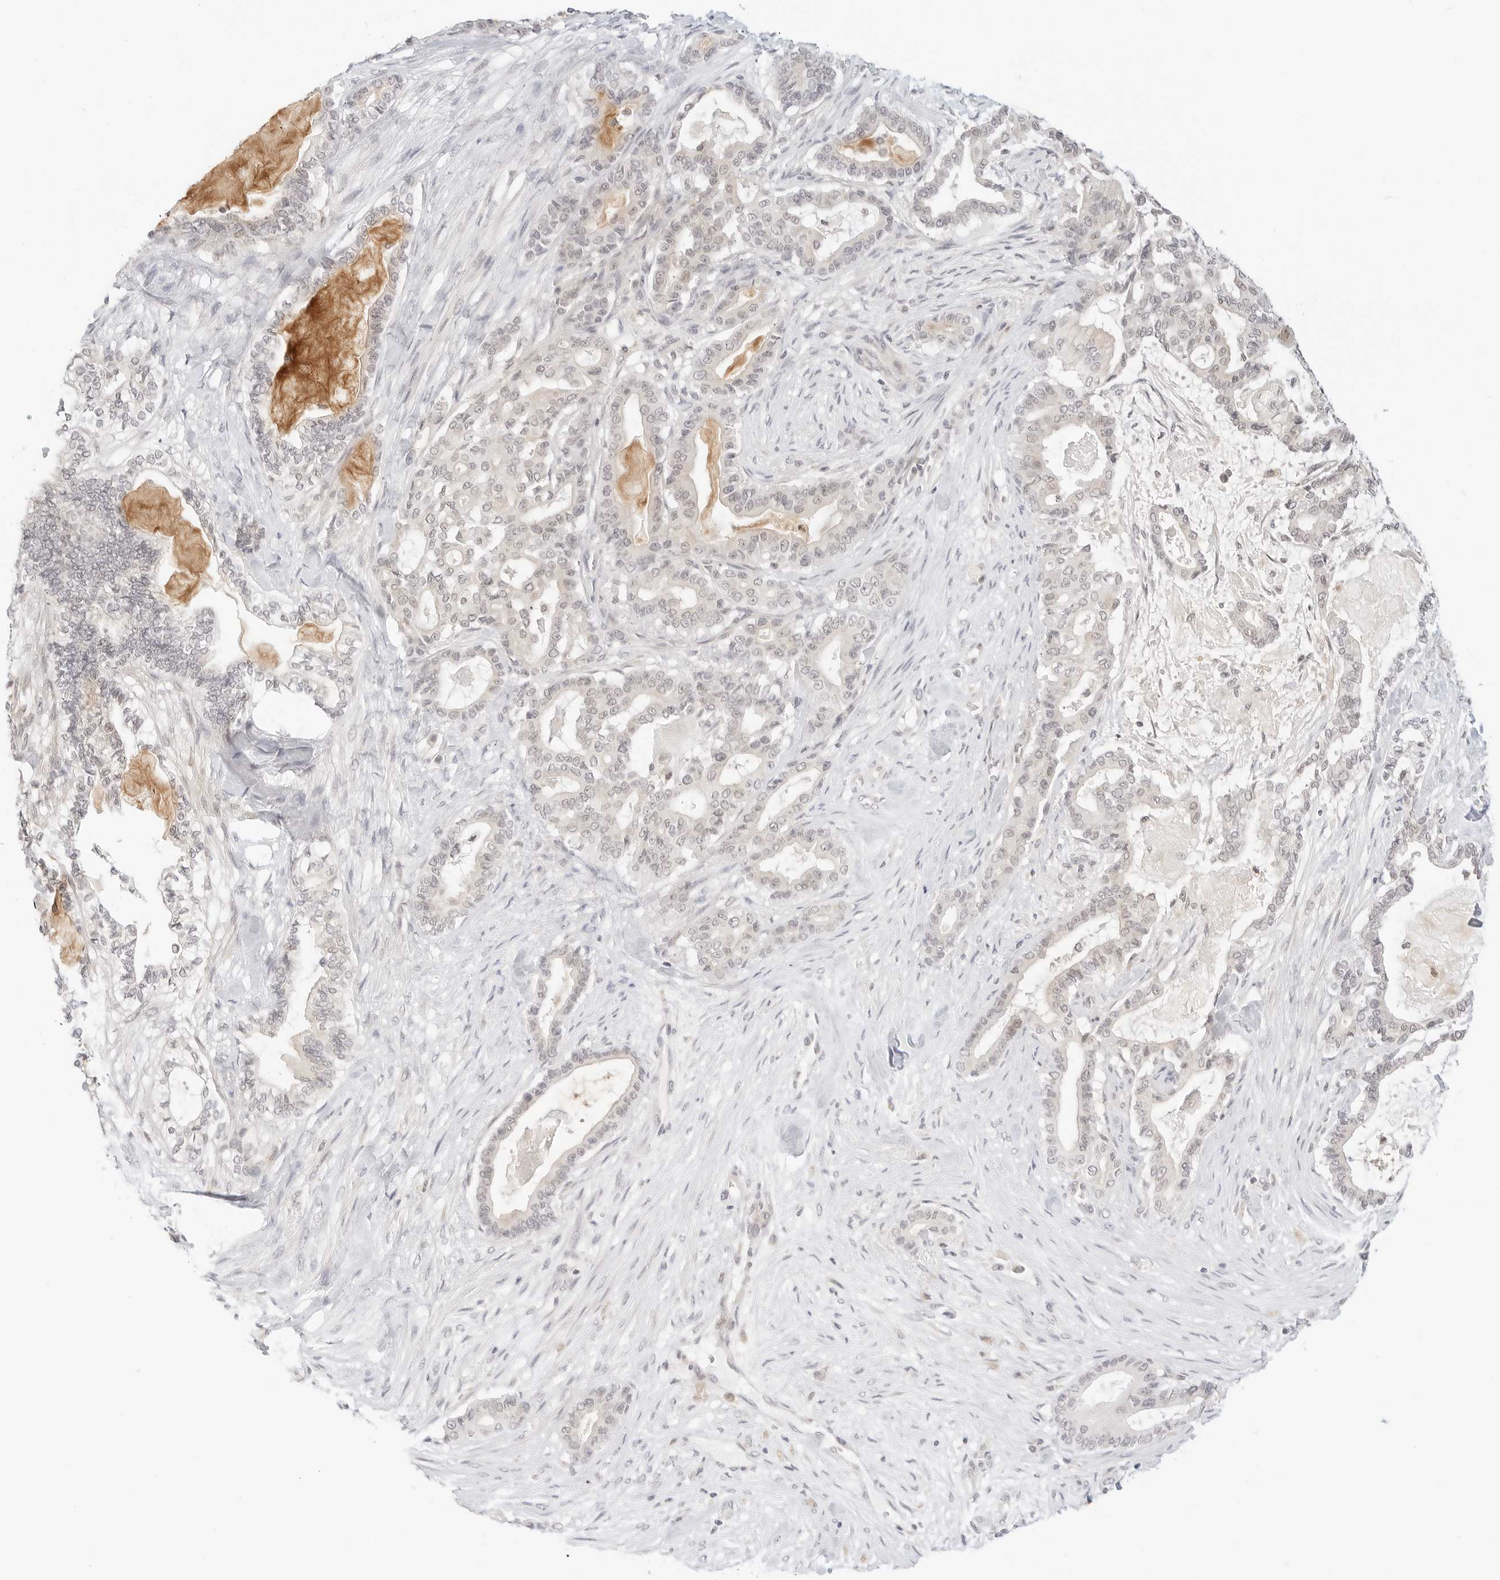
{"staining": {"intensity": "negative", "quantity": "none", "location": "none"}, "tissue": "pancreatic cancer", "cell_type": "Tumor cells", "image_type": "cancer", "snomed": [{"axis": "morphology", "description": "Adenocarcinoma, NOS"}, {"axis": "topography", "description": "Pancreas"}], "caption": "An immunohistochemistry histopathology image of pancreatic cancer is shown. There is no staining in tumor cells of pancreatic cancer.", "gene": "GNAS", "patient": {"sex": "male", "age": 63}}